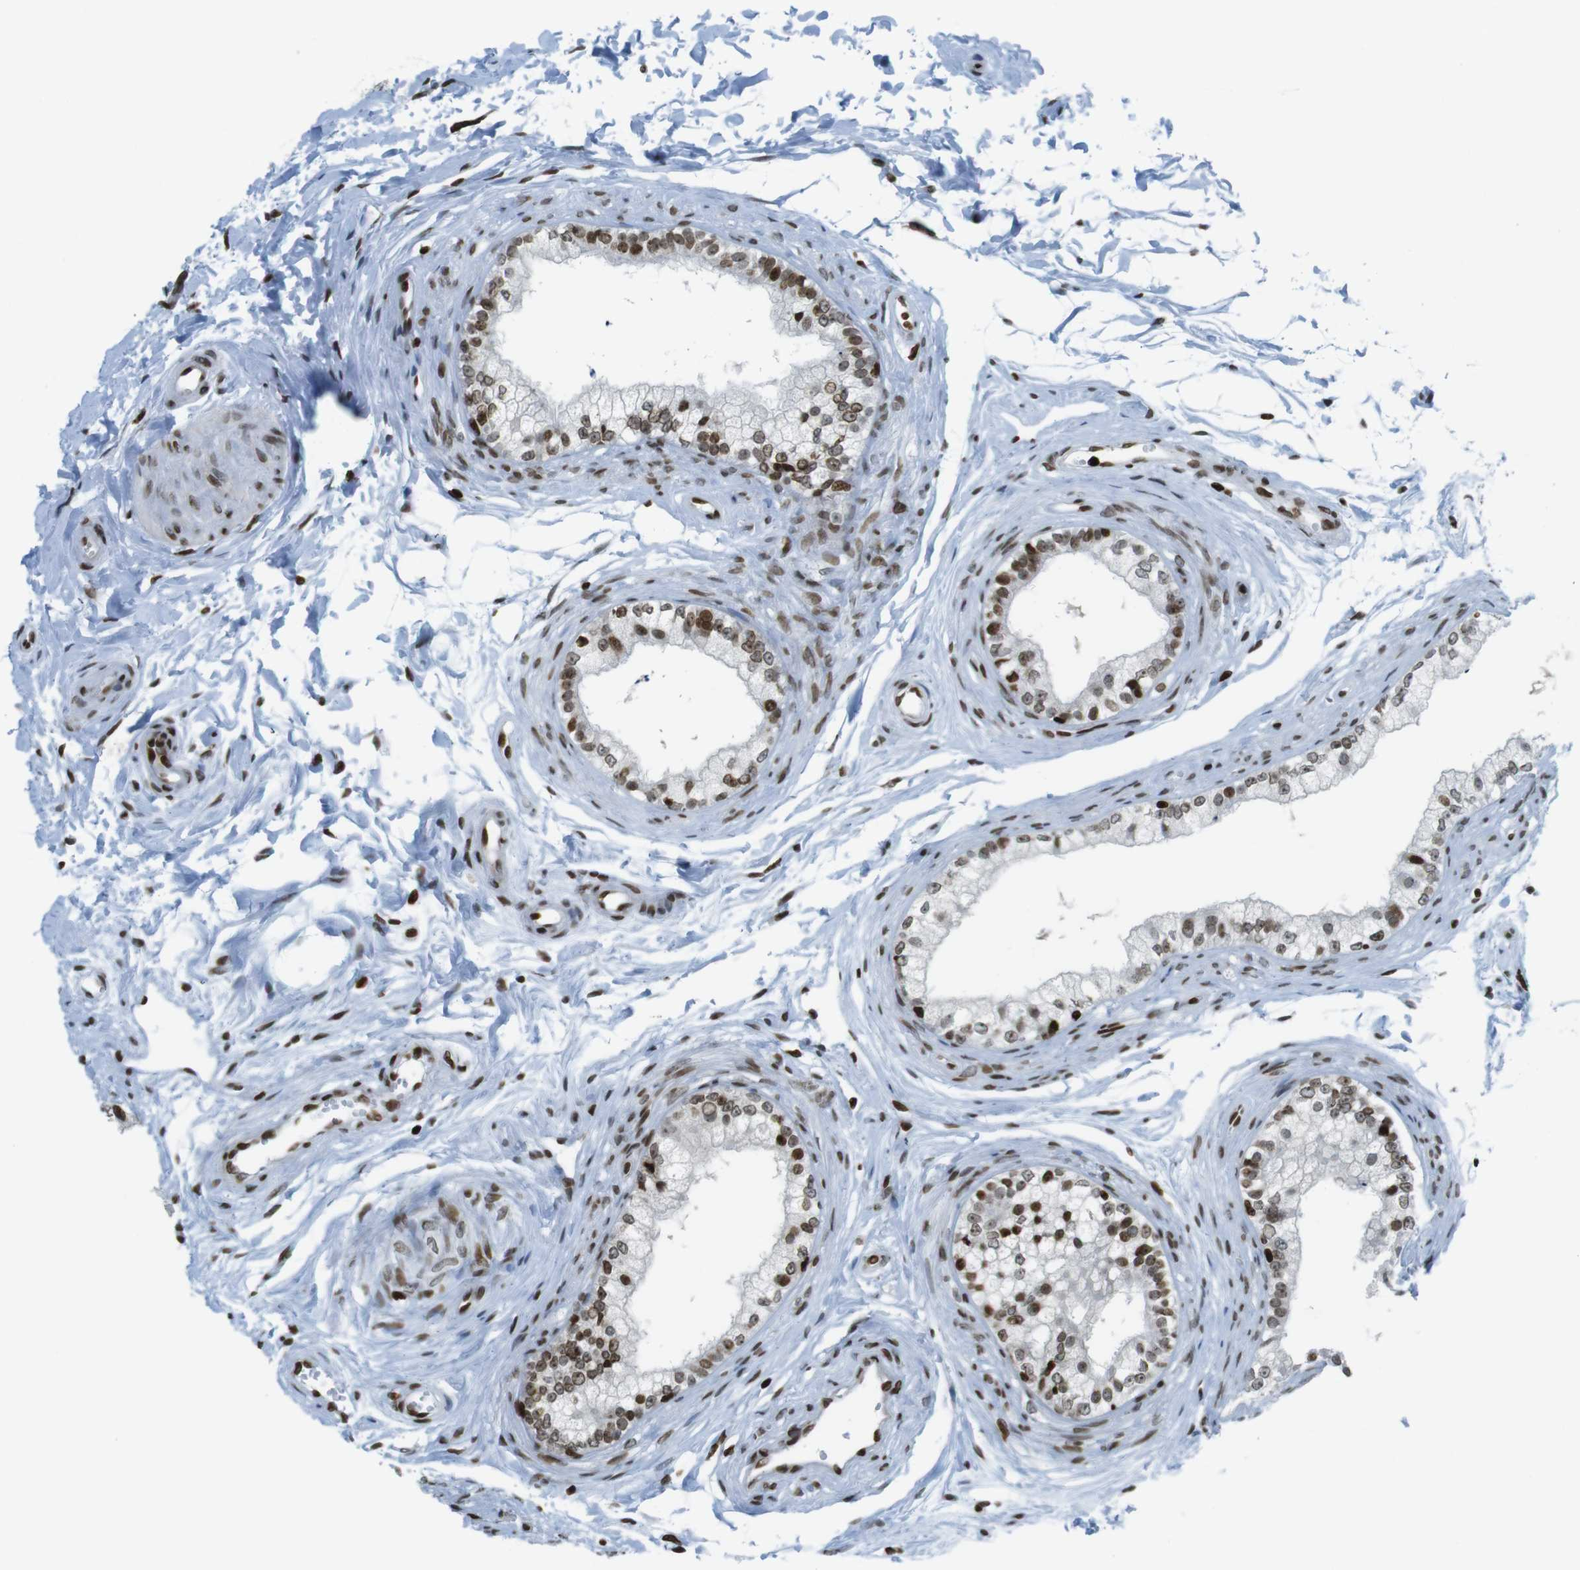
{"staining": {"intensity": "strong", "quantity": ">75%", "location": "nuclear"}, "tissue": "epididymis", "cell_type": "Glandular cells", "image_type": "normal", "snomed": [{"axis": "morphology", "description": "Normal tissue, NOS"}, {"axis": "topography", "description": "Epididymis"}], "caption": "A photomicrograph showing strong nuclear positivity in about >75% of glandular cells in normal epididymis, as visualized by brown immunohistochemical staining.", "gene": "H2AC8", "patient": {"sex": "male", "age": 56}}